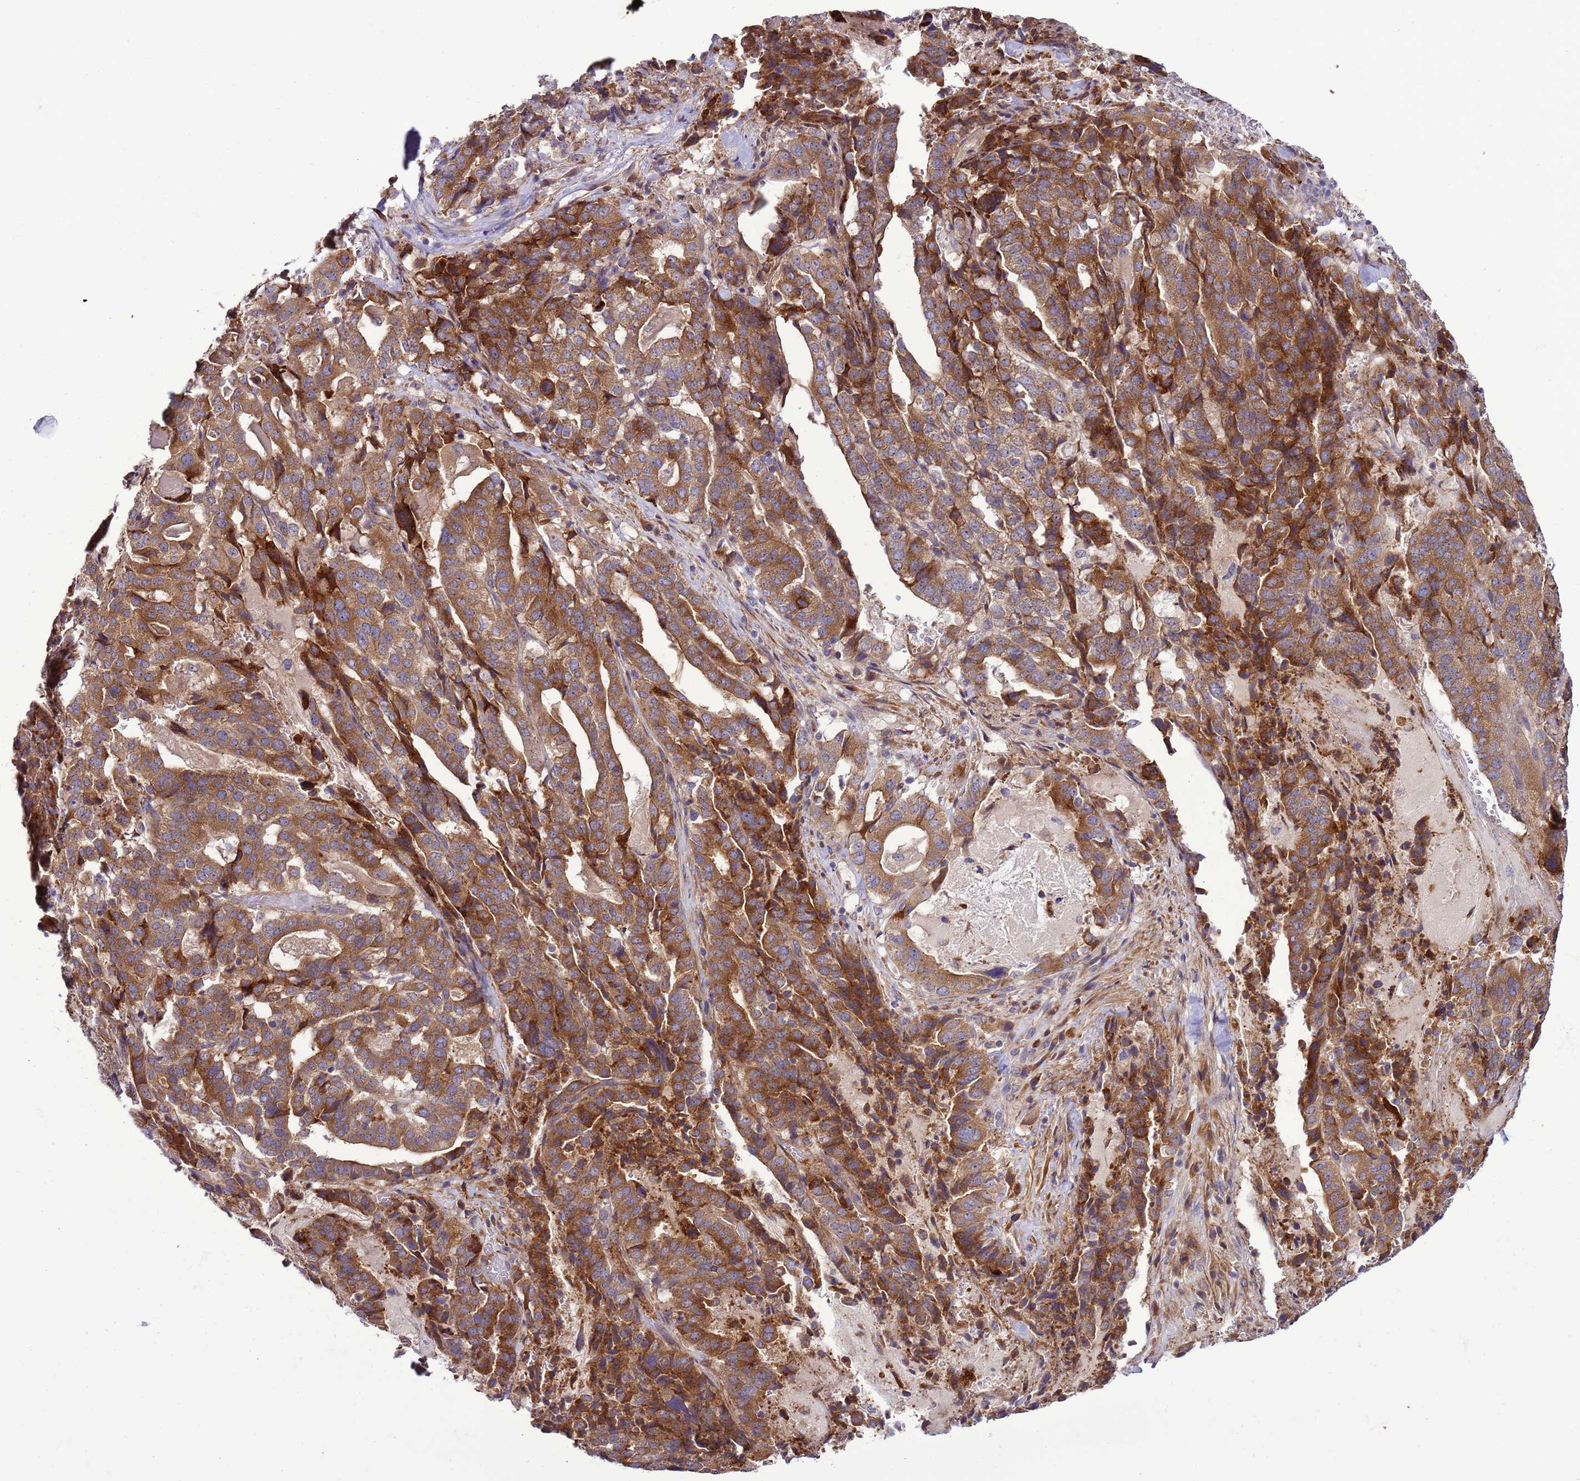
{"staining": {"intensity": "moderate", "quantity": ">75%", "location": "cytoplasmic/membranous"}, "tissue": "stomach cancer", "cell_type": "Tumor cells", "image_type": "cancer", "snomed": [{"axis": "morphology", "description": "Adenocarcinoma, NOS"}, {"axis": "topography", "description": "Stomach"}], "caption": "Adenocarcinoma (stomach) stained with a protein marker shows moderate staining in tumor cells.", "gene": "GEN1", "patient": {"sex": "male", "age": 48}}